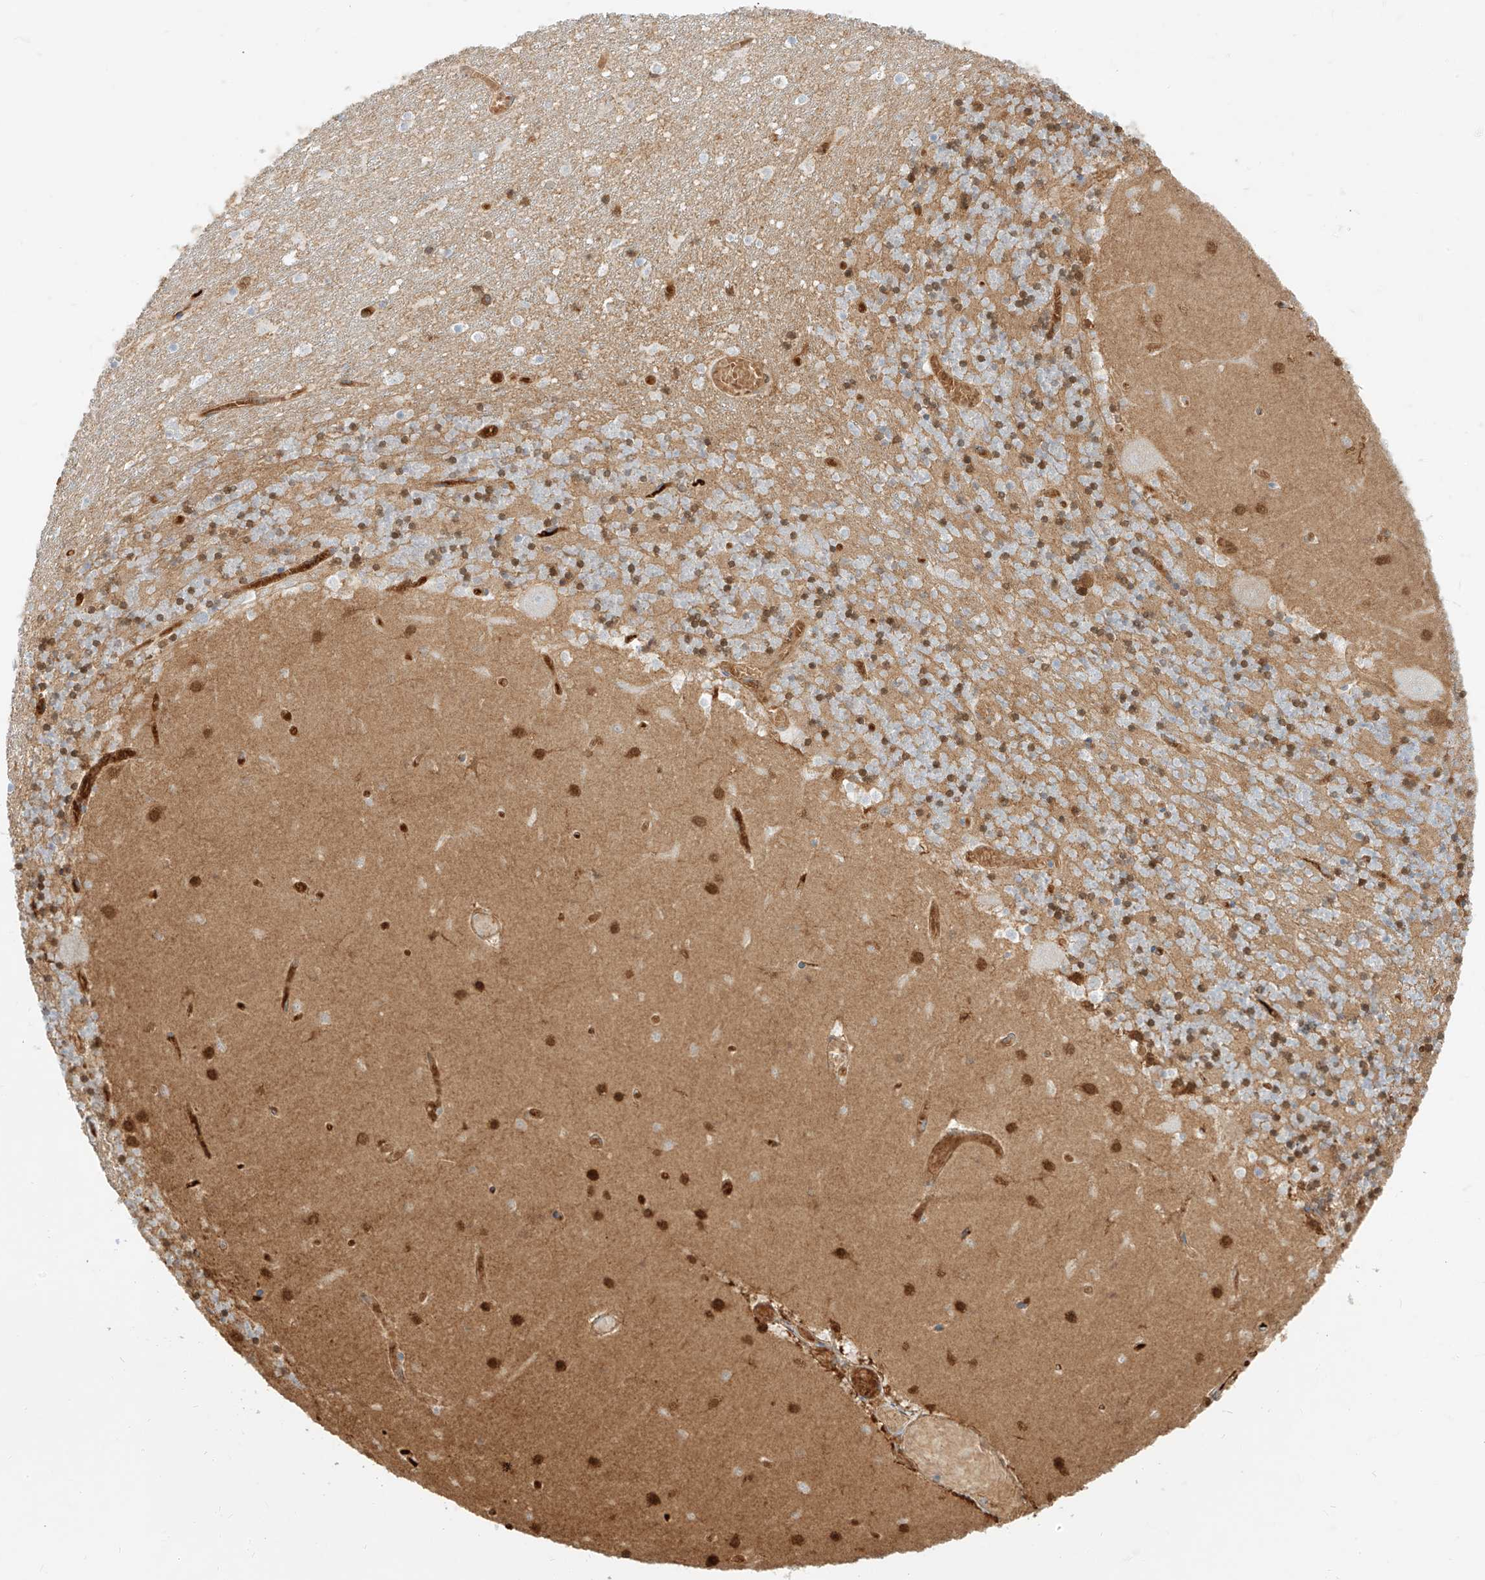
{"staining": {"intensity": "moderate", "quantity": "<25%", "location": "cytoplasmic/membranous,nuclear"}, "tissue": "cerebellum", "cell_type": "Cells in granular layer", "image_type": "normal", "snomed": [{"axis": "morphology", "description": "Normal tissue, NOS"}, {"axis": "topography", "description": "Cerebellum"}], "caption": "A low amount of moderate cytoplasmic/membranous,nuclear expression is seen in approximately <25% of cells in granular layer in normal cerebellum. (IHC, brightfield microscopy, high magnification).", "gene": "OCSTAMP", "patient": {"sex": "female", "age": 28}}